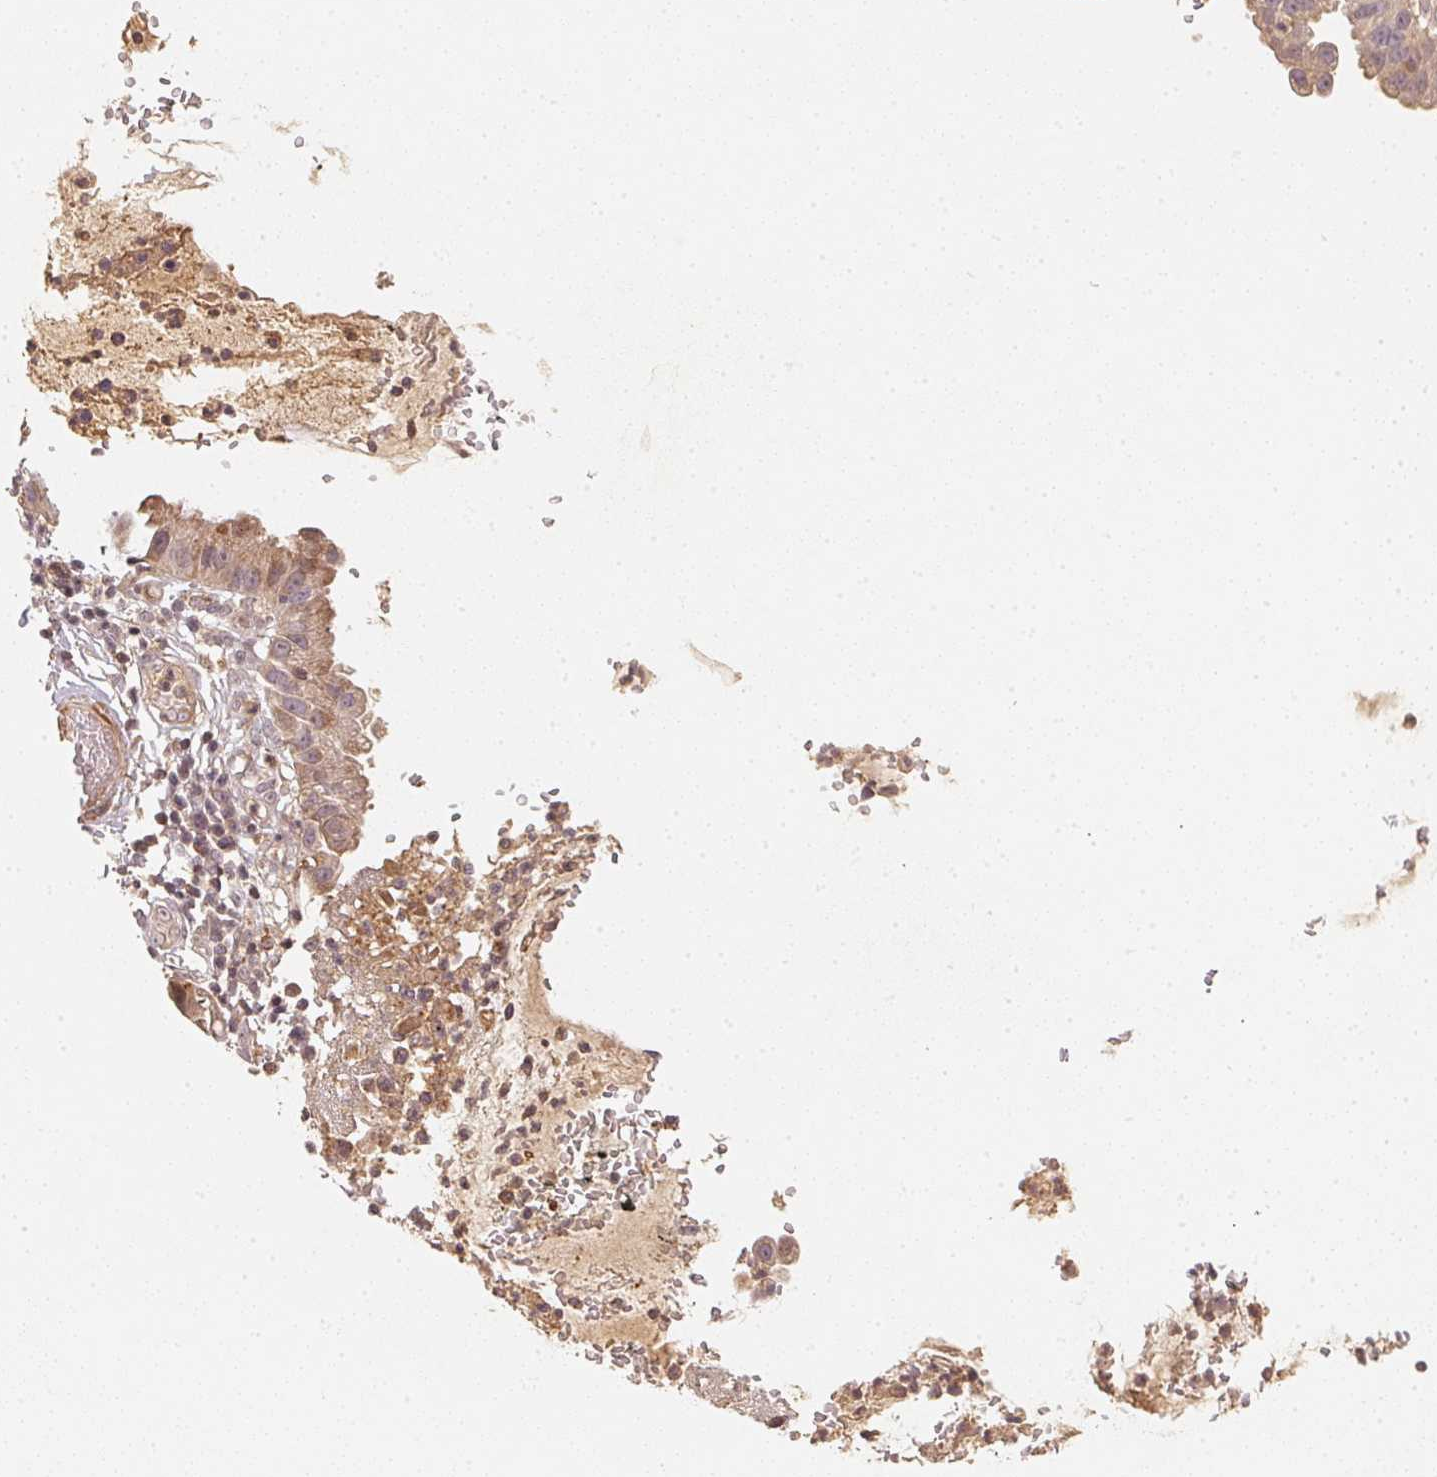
{"staining": {"intensity": "weak", "quantity": "<25%", "location": "cytoplasmic/membranous"}, "tissue": "cervical cancer", "cell_type": "Tumor cells", "image_type": "cancer", "snomed": [{"axis": "morphology", "description": "Adenocarcinoma, NOS"}, {"axis": "topography", "description": "Cervix"}], "caption": "Protein analysis of cervical cancer (adenocarcinoma) displays no significant expression in tumor cells.", "gene": "SERPINE1", "patient": {"sex": "female", "age": 34}}